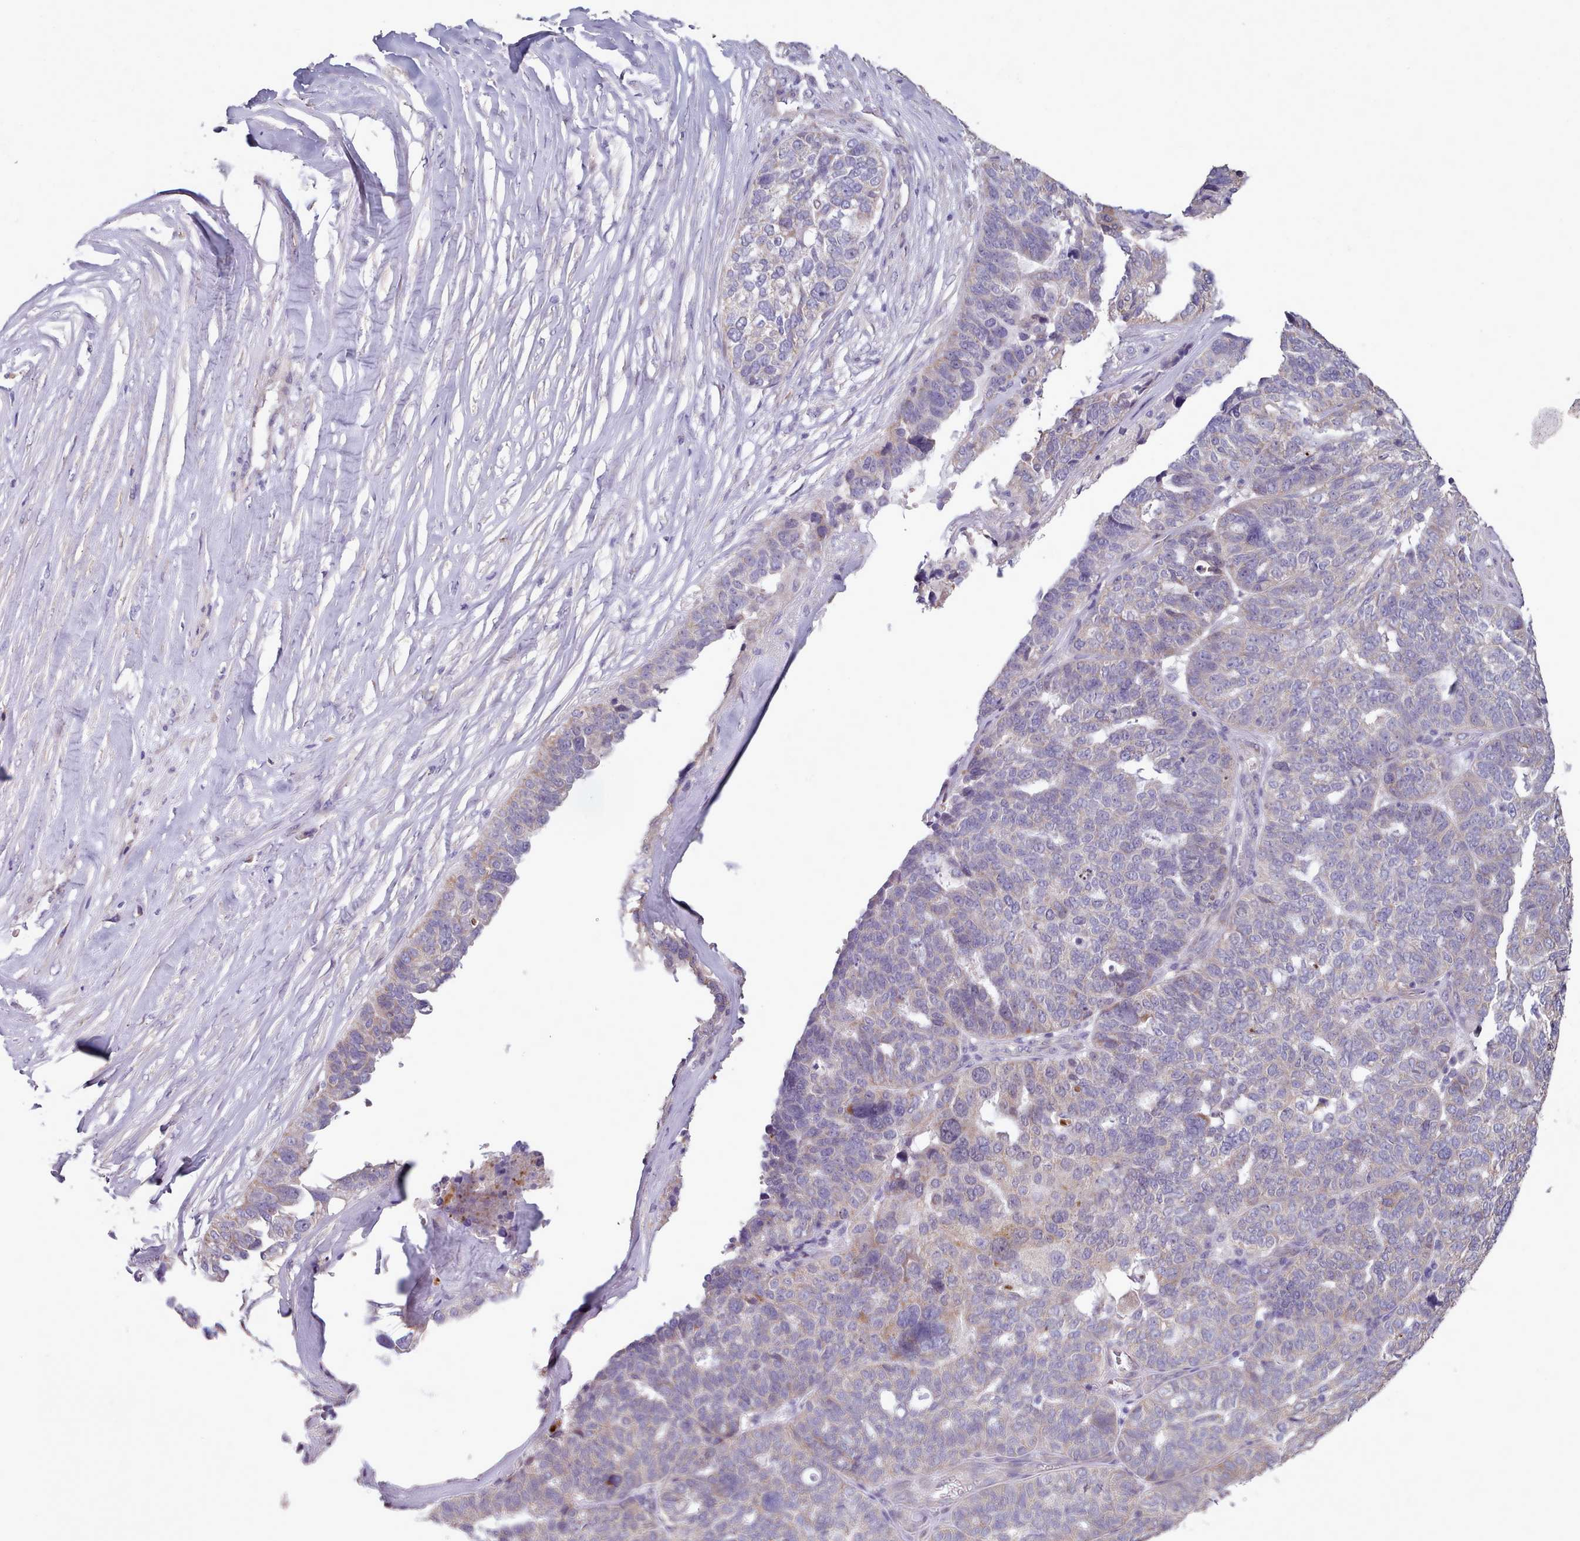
{"staining": {"intensity": "negative", "quantity": "none", "location": "none"}, "tissue": "ovarian cancer", "cell_type": "Tumor cells", "image_type": "cancer", "snomed": [{"axis": "morphology", "description": "Cystadenocarcinoma, serous, NOS"}, {"axis": "topography", "description": "Ovary"}], "caption": "Immunohistochemical staining of human serous cystadenocarcinoma (ovarian) shows no significant expression in tumor cells. (Brightfield microscopy of DAB (3,3'-diaminobenzidine) IHC at high magnification).", "gene": "DPF1", "patient": {"sex": "female", "age": 59}}